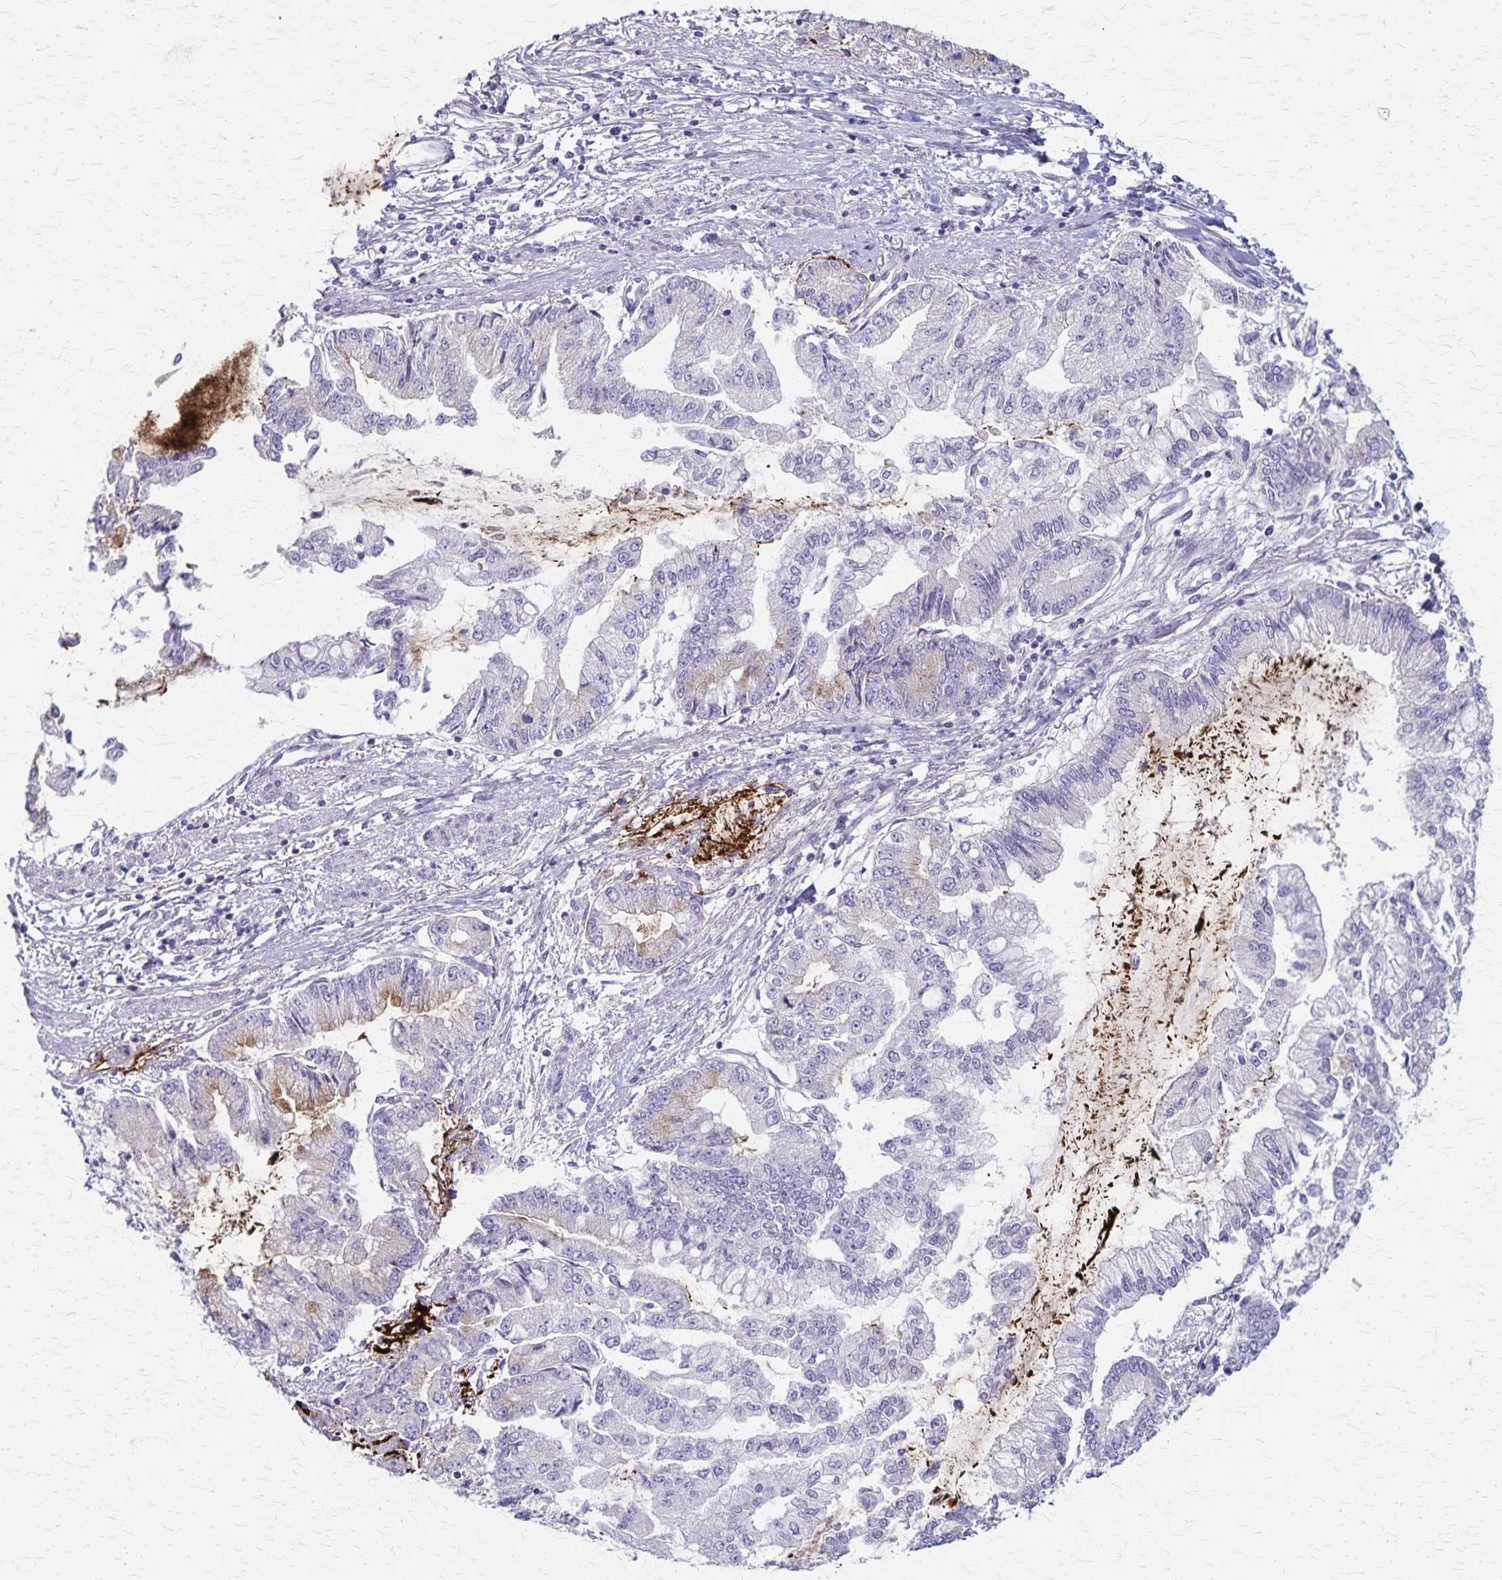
{"staining": {"intensity": "moderate", "quantity": "<25%", "location": "cytoplasmic/membranous"}, "tissue": "stomach cancer", "cell_type": "Tumor cells", "image_type": "cancer", "snomed": [{"axis": "morphology", "description": "Adenocarcinoma, NOS"}, {"axis": "topography", "description": "Stomach, upper"}], "caption": "Human adenocarcinoma (stomach) stained for a protein (brown) displays moderate cytoplasmic/membranous positive positivity in about <25% of tumor cells.", "gene": "RASL10B", "patient": {"sex": "female", "age": 74}}